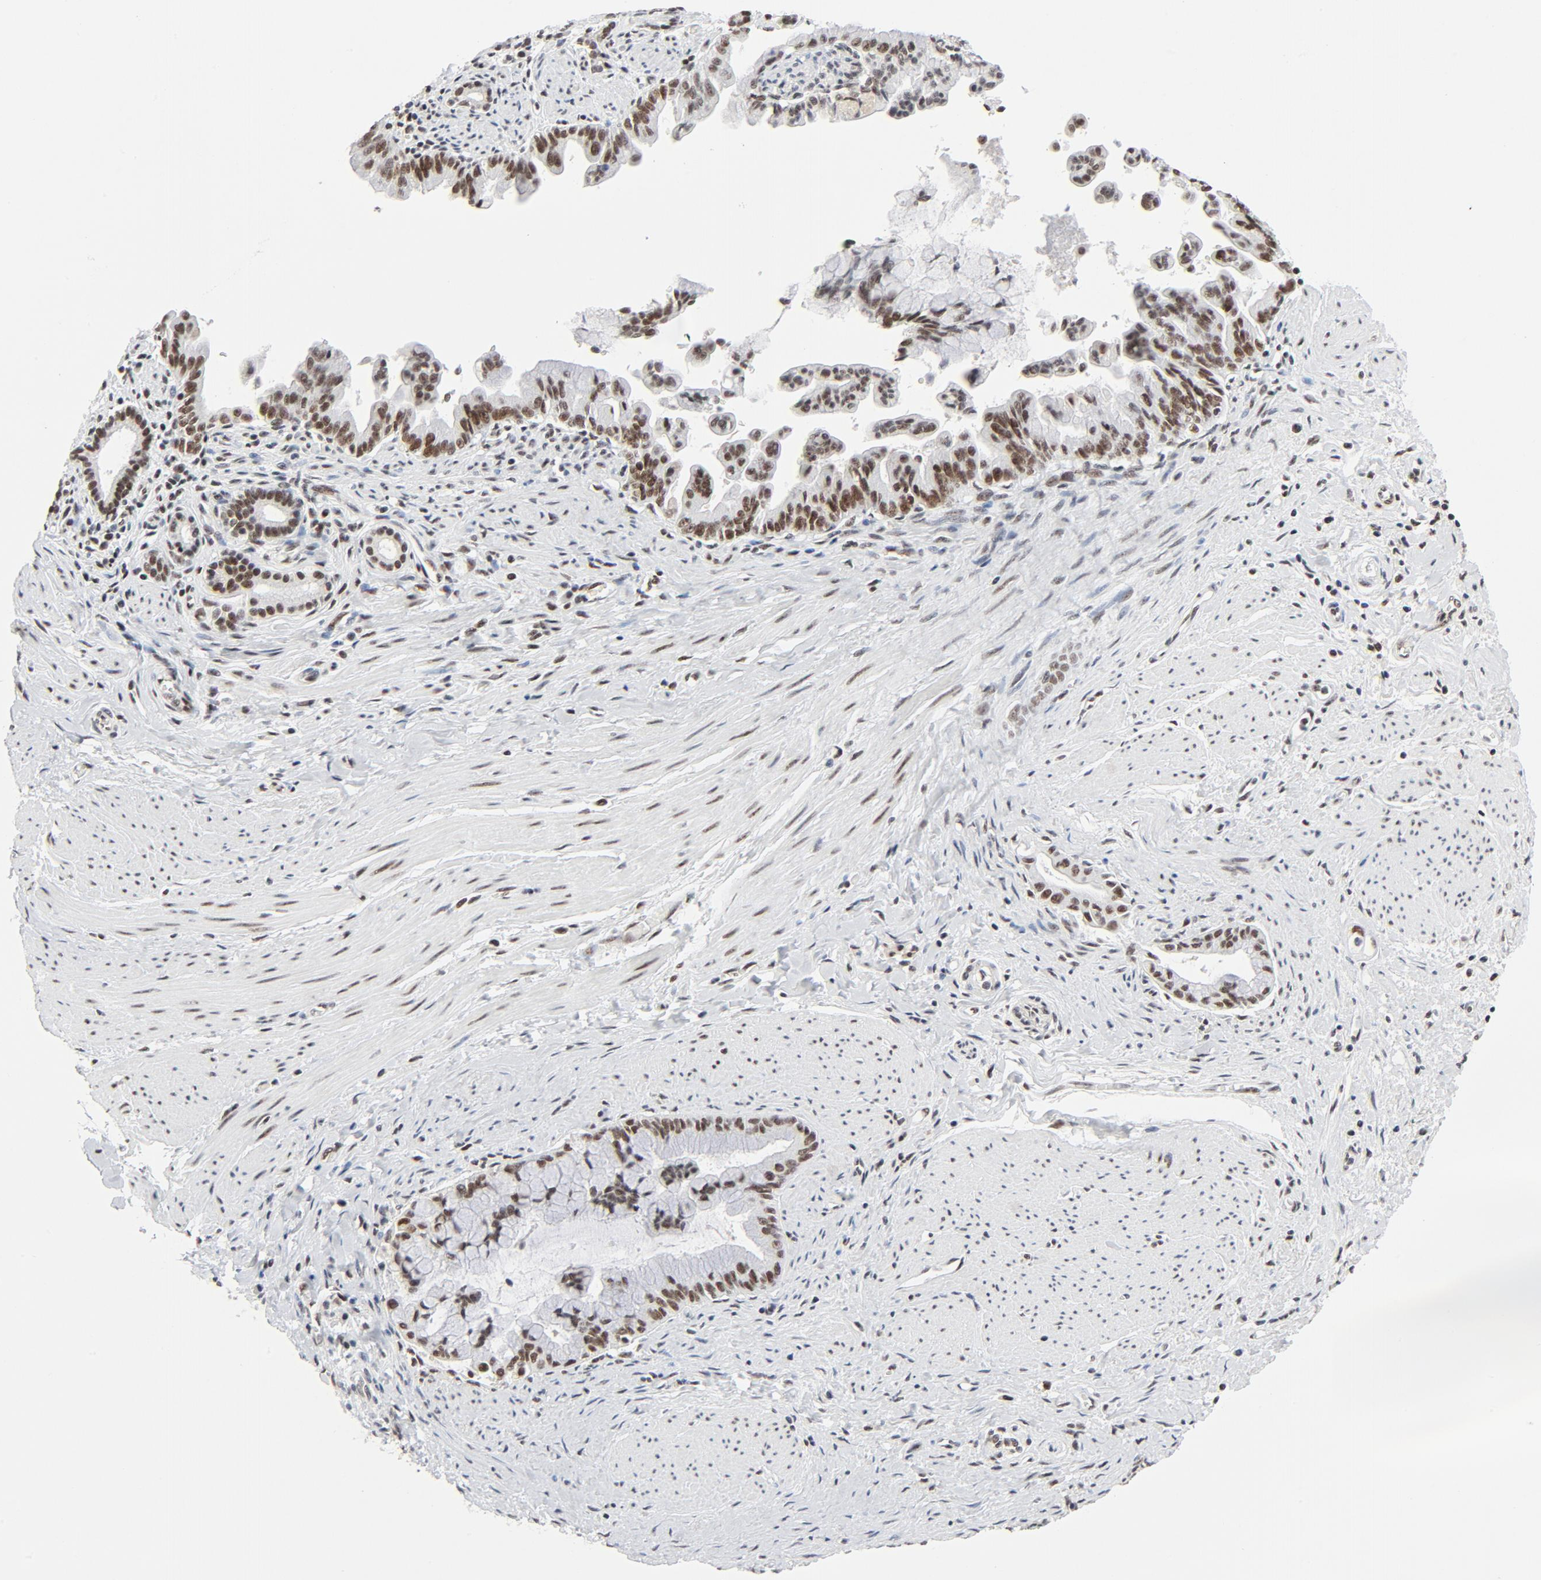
{"staining": {"intensity": "strong", "quantity": ">75%", "location": "nuclear"}, "tissue": "pancreatic cancer", "cell_type": "Tumor cells", "image_type": "cancer", "snomed": [{"axis": "morphology", "description": "Adenocarcinoma, NOS"}, {"axis": "topography", "description": "Pancreas"}], "caption": "Pancreatic adenocarcinoma stained with a brown dye demonstrates strong nuclear positive positivity in about >75% of tumor cells.", "gene": "GTF2H1", "patient": {"sex": "male", "age": 59}}